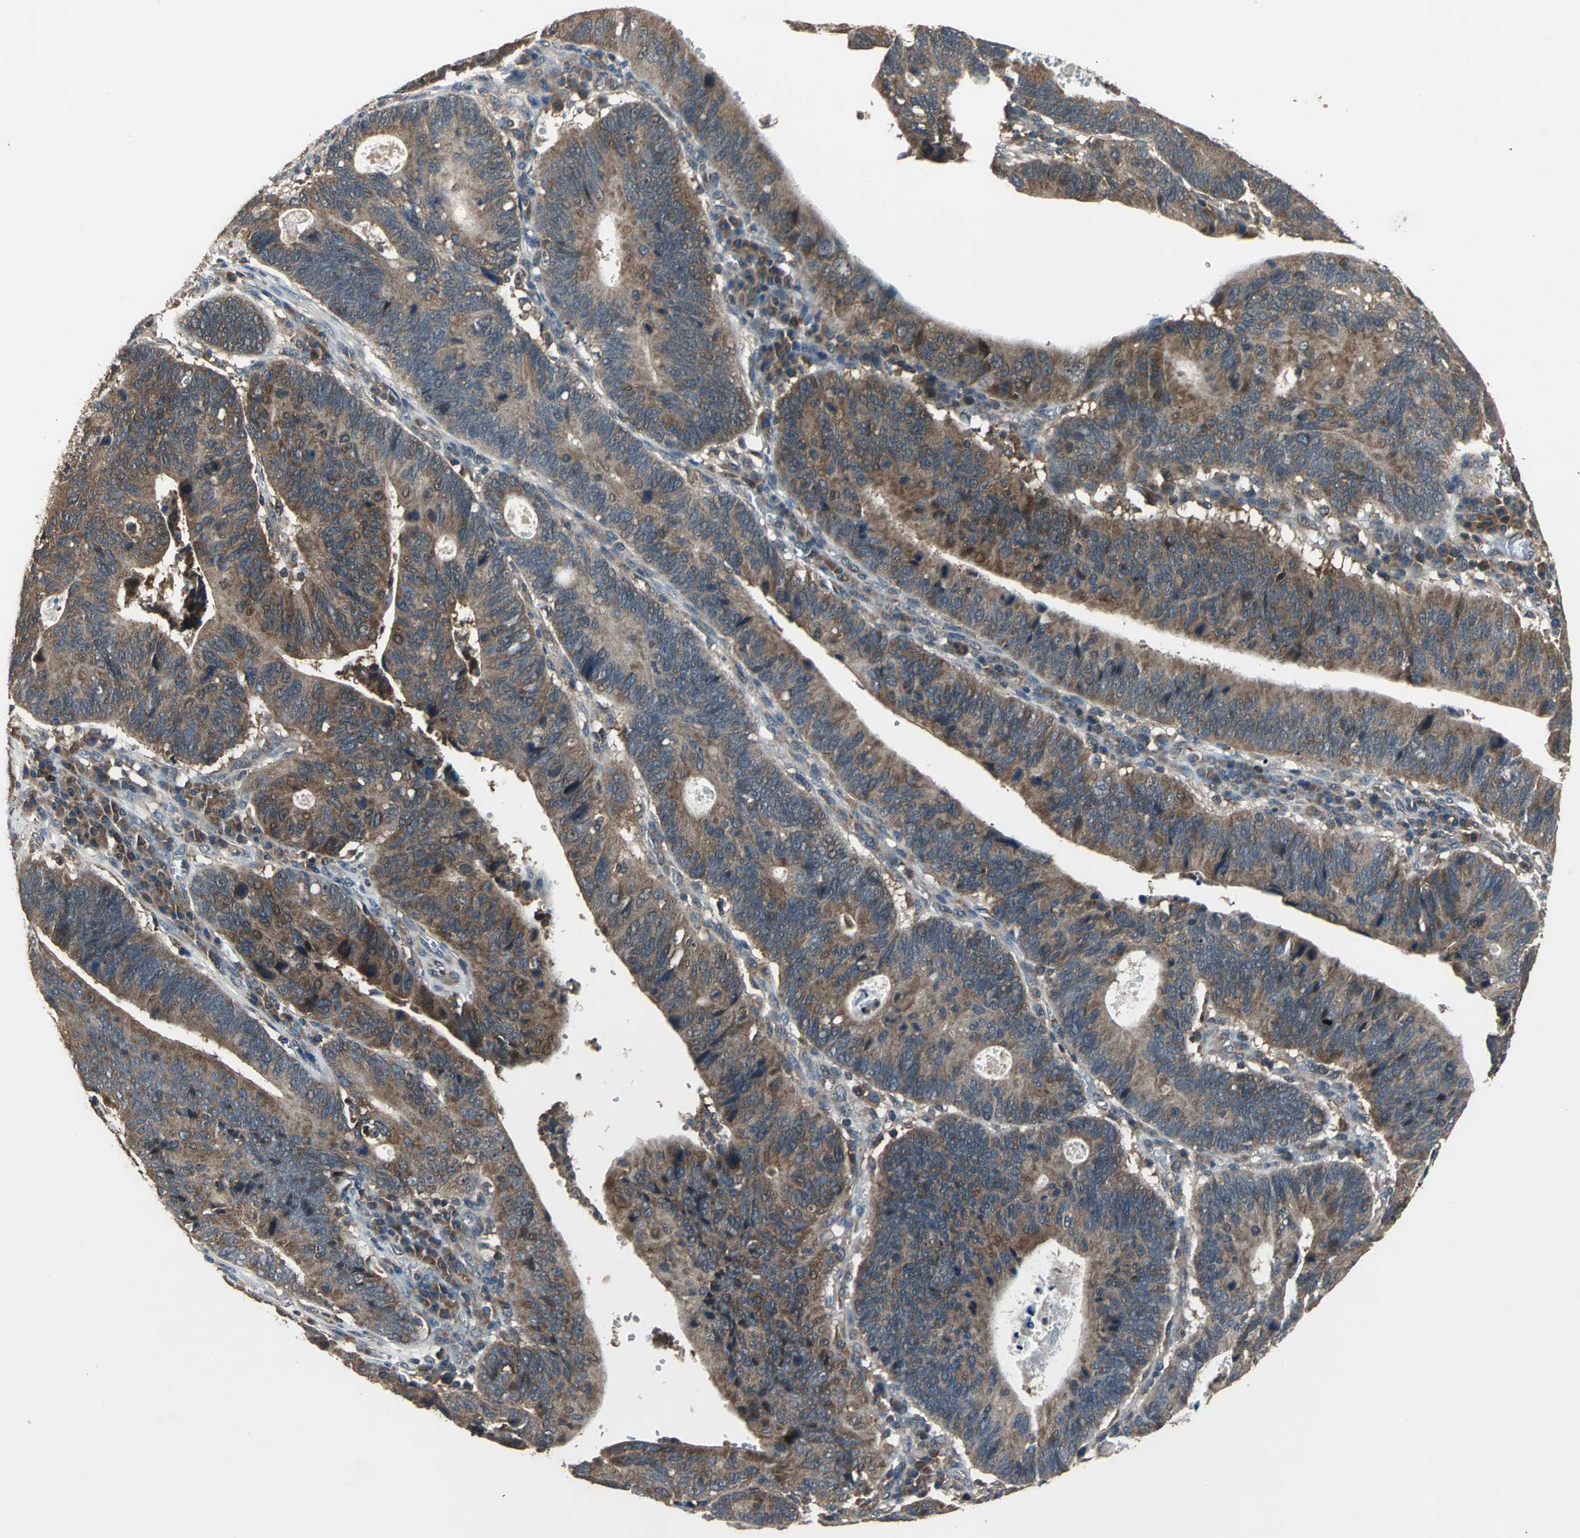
{"staining": {"intensity": "strong", "quantity": ">75%", "location": "cytoplasmic/membranous"}, "tissue": "stomach cancer", "cell_type": "Tumor cells", "image_type": "cancer", "snomed": [{"axis": "morphology", "description": "Adenocarcinoma, NOS"}, {"axis": "topography", "description": "Stomach"}], "caption": "This histopathology image reveals stomach cancer stained with immunohistochemistry to label a protein in brown. The cytoplasmic/membranous of tumor cells show strong positivity for the protein. Nuclei are counter-stained blue.", "gene": "ZNF608", "patient": {"sex": "male", "age": 59}}